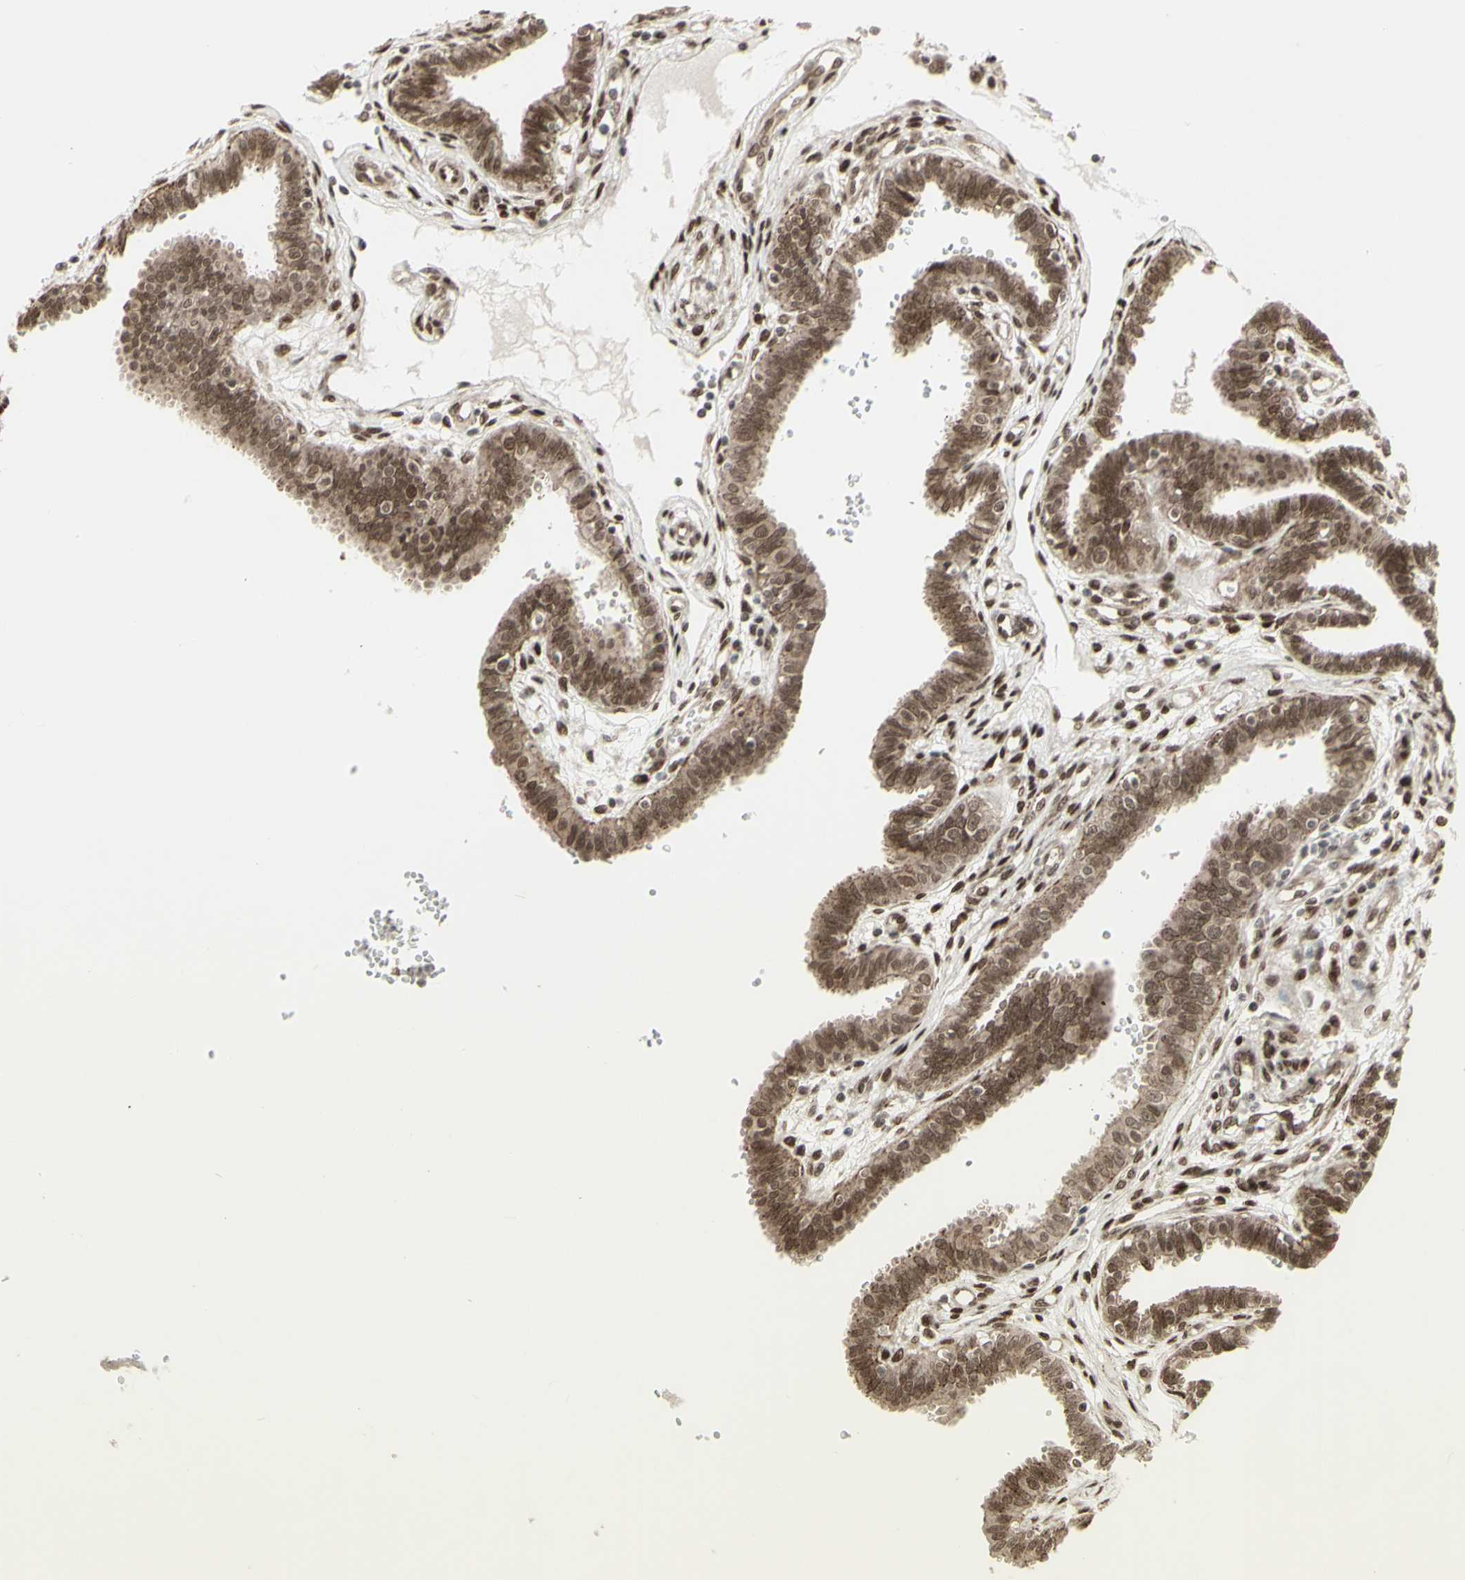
{"staining": {"intensity": "moderate", "quantity": ">75%", "location": "cytoplasmic/membranous,nuclear"}, "tissue": "fallopian tube", "cell_type": "Glandular cells", "image_type": "normal", "snomed": [{"axis": "morphology", "description": "Normal tissue, NOS"}, {"axis": "topography", "description": "Fallopian tube"}], "caption": "DAB (3,3'-diaminobenzidine) immunohistochemical staining of unremarkable fallopian tube demonstrates moderate cytoplasmic/membranous,nuclear protein positivity in approximately >75% of glandular cells. The staining is performed using DAB (3,3'-diaminobenzidine) brown chromogen to label protein expression. The nuclei are counter-stained blue using hematoxylin.", "gene": "CBX1", "patient": {"sex": "female", "age": 32}}